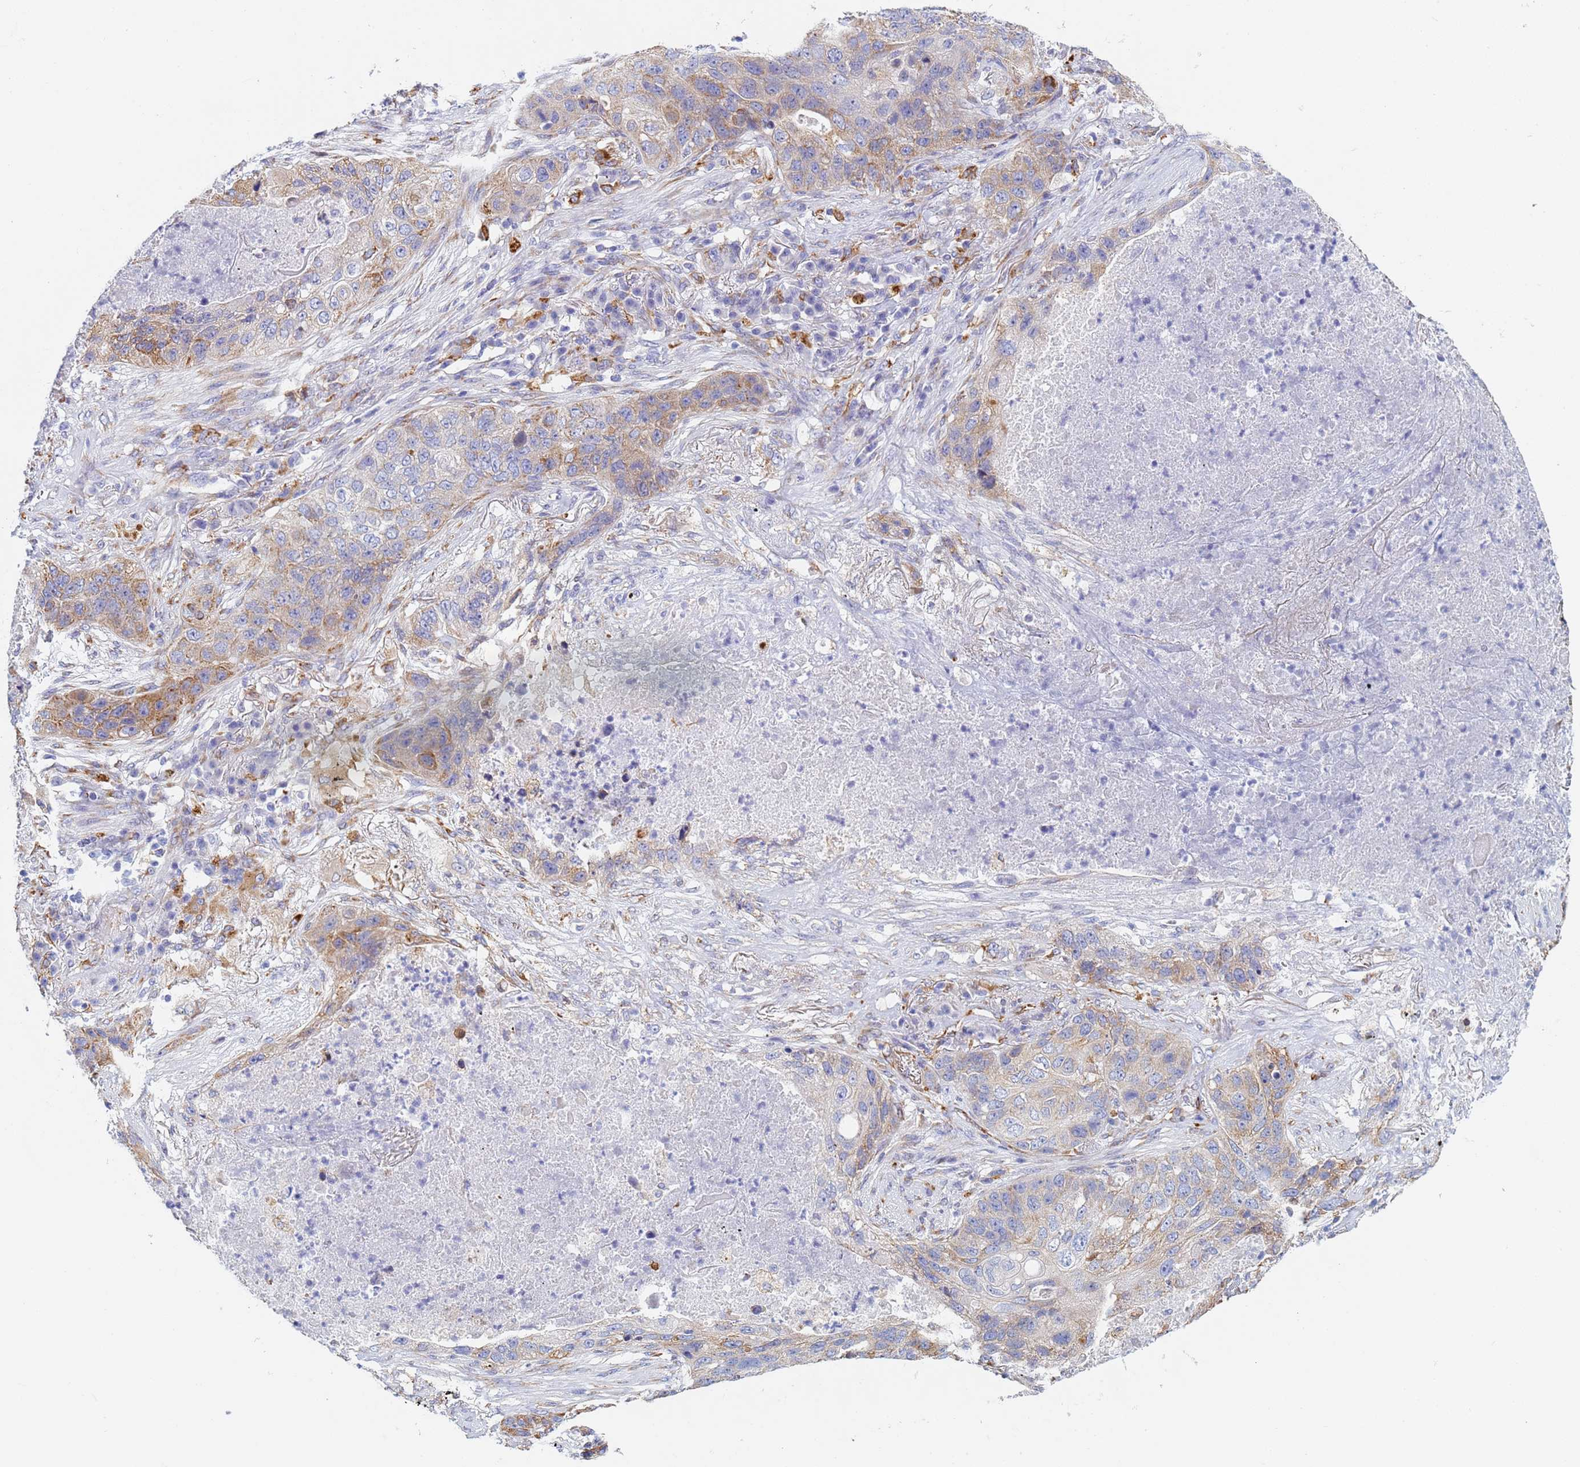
{"staining": {"intensity": "moderate", "quantity": "<25%", "location": "cytoplasmic/membranous"}, "tissue": "lung cancer", "cell_type": "Tumor cells", "image_type": "cancer", "snomed": [{"axis": "morphology", "description": "Squamous cell carcinoma, NOS"}, {"axis": "topography", "description": "Lung"}], "caption": "Immunohistochemistry of human lung cancer (squamous cell carcinoma) demonstrates low levels of moderate cytoplasmic/membranous staining in approximately <25% of tumor cells.", "gene": "GDAP2", "patient": {"sex": "female", "age": 63}}